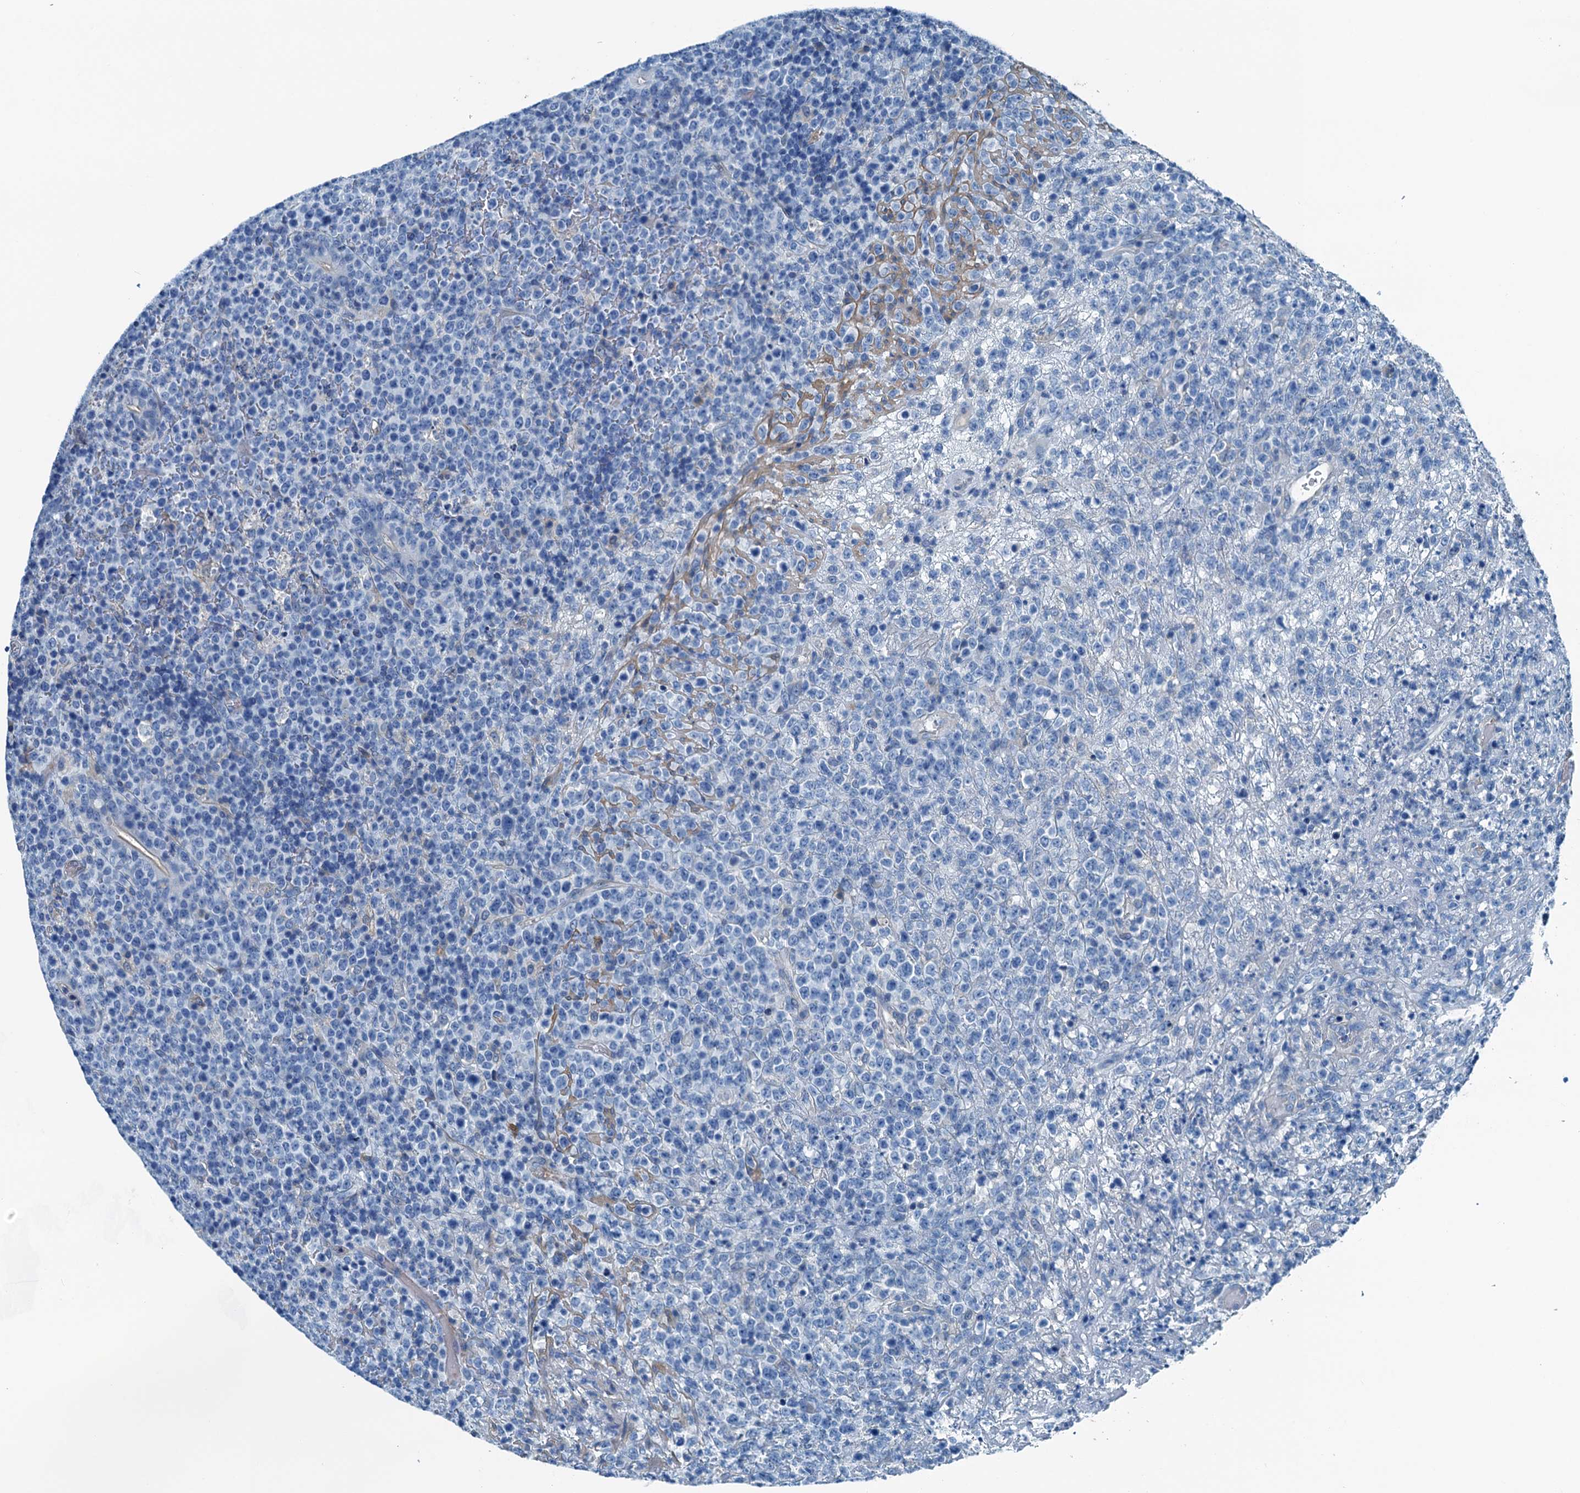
{"staining": {"intensity": "negative", "quantity": "none", "location": "none"}, "tissue": "lymphoma", "cell_type": "Tumor cells", "image_type": "cancer", "snomed": [{"axis": "morphology", "description": "Malignant lymphoma, non-Hodgkin's type, High grade"}, {"axis": "topography", "description": "Colon"}], "caption": "This is an immunohistochemistry (IHC) photomicrograph of malignant lymphoma, non-Hodgkin's type (high-grade). There is no staining in tumor cells.", "gene": "RAB3IL1", "patient": {"sex": "female", "age": 53}}